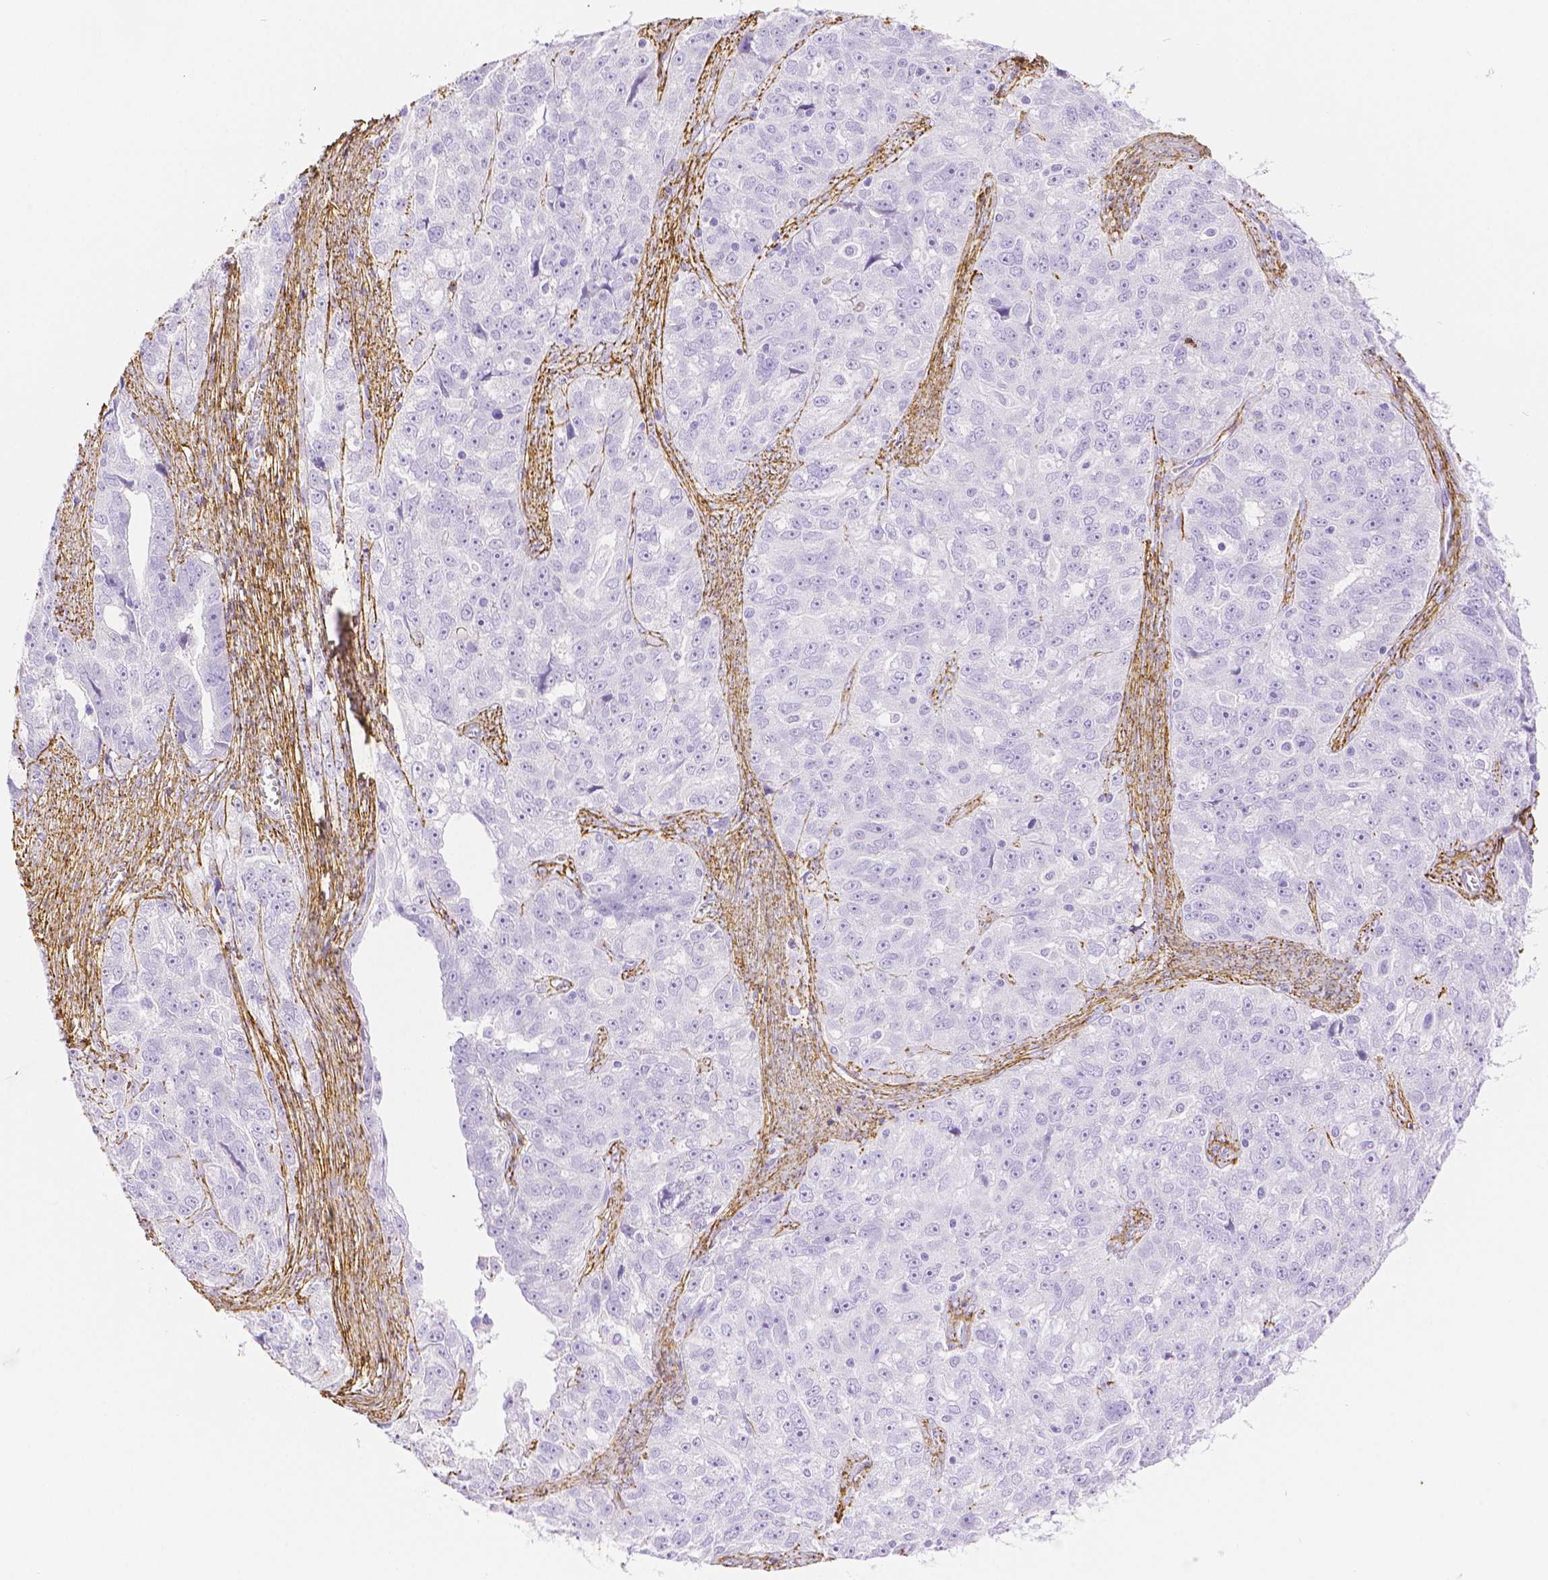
{"staining": {"intensity": "negative", "quantity": "none", "location": "none"}, "tissue": "ovarian cancer", "cell_type": "Tumor cells", "image_type": "cancer", "snomed": [{"axis": "morphology", "description": "Cystadenocarcinoma, serous, NOS"}, {"axis": "topography", "description": "Ovary"}], "caption": "Immunohistochemical staining of ovarian cancer (serous cystadenocarcinoma) shows no significant expression in tumor cells. Nuclei are stained in blue.", "gene": "FBN1", "patient": {"sex": "female", "age": 51}}